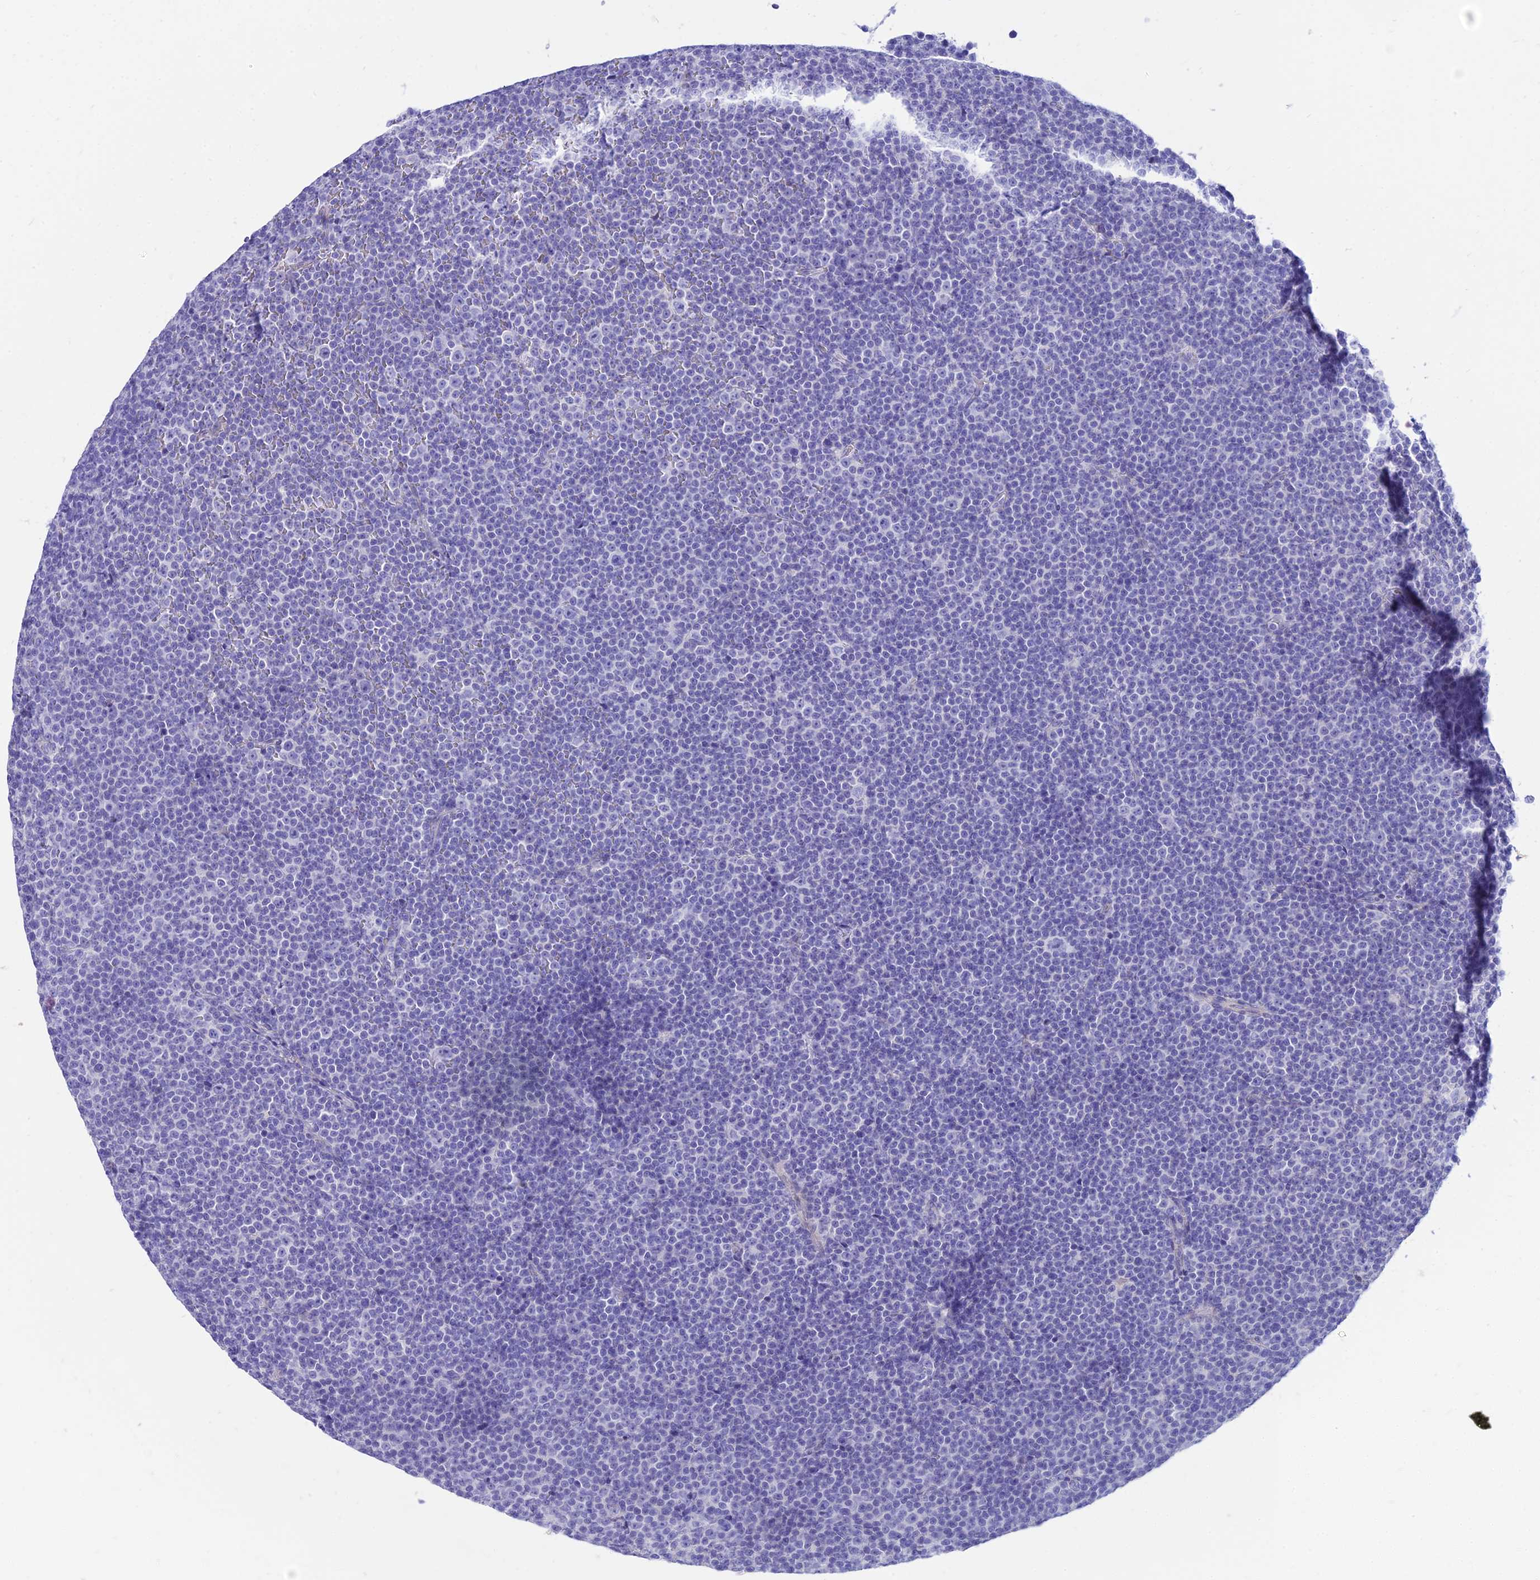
{"staining": {"intensity": "negative", "quantity": "none", "location": "none"}, "tissue": "lymphoma", "cell_type": "Tumor cells", "image_type": "cancer", "snomed": [{"axis": "morphology", "description": "Malignant lymphoma, non-Hodgkin's type, Low grade"}, {"axis": "topography", "description": "Lymph node"}], "caption": "IHC micrograph of malignant lymphoma, non-Hodgkin's type (low-grade) stained for a protein (brown), which demonstrates no expression in tumor cells.", "gene": "TAC3", "patient": {"sex": "female", "age": 67}}